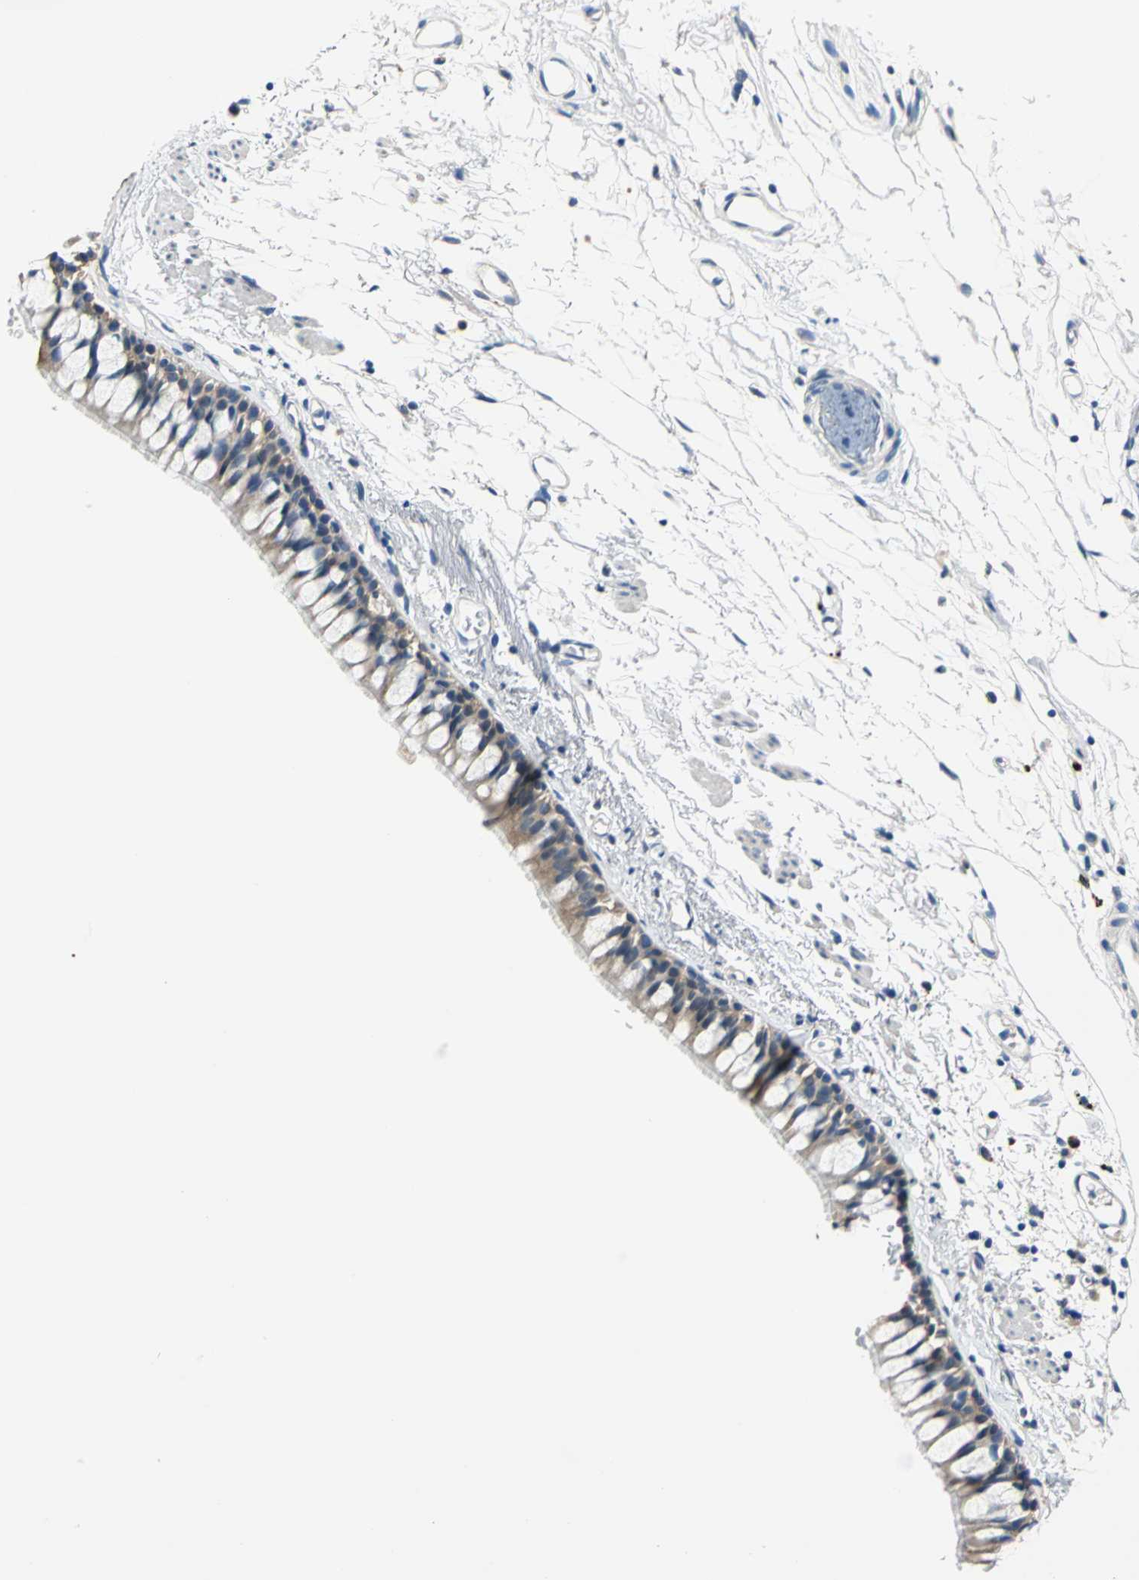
{"staining": {"intensity": "moderate", "quantity": ">75%", "location": "cytoplasmic/membranous"}, "tissue": "bronchus", "cell_type": "Respiratory epithelial cells", "image_type": "normal", "snomed": [{"axis": "morphology", "description": "Normal tissue, NOS"}, {"axis": "topography", "description": "Bronchus"}], "caption": "Brown immunohistochemical staining in normal human bronchus displays moderate cytoplasmic/membranous staining in approximately >75% of respiratory epithelial cells.", "gene": "RASD2", "patient": {"sex": "female", "age": 73}}